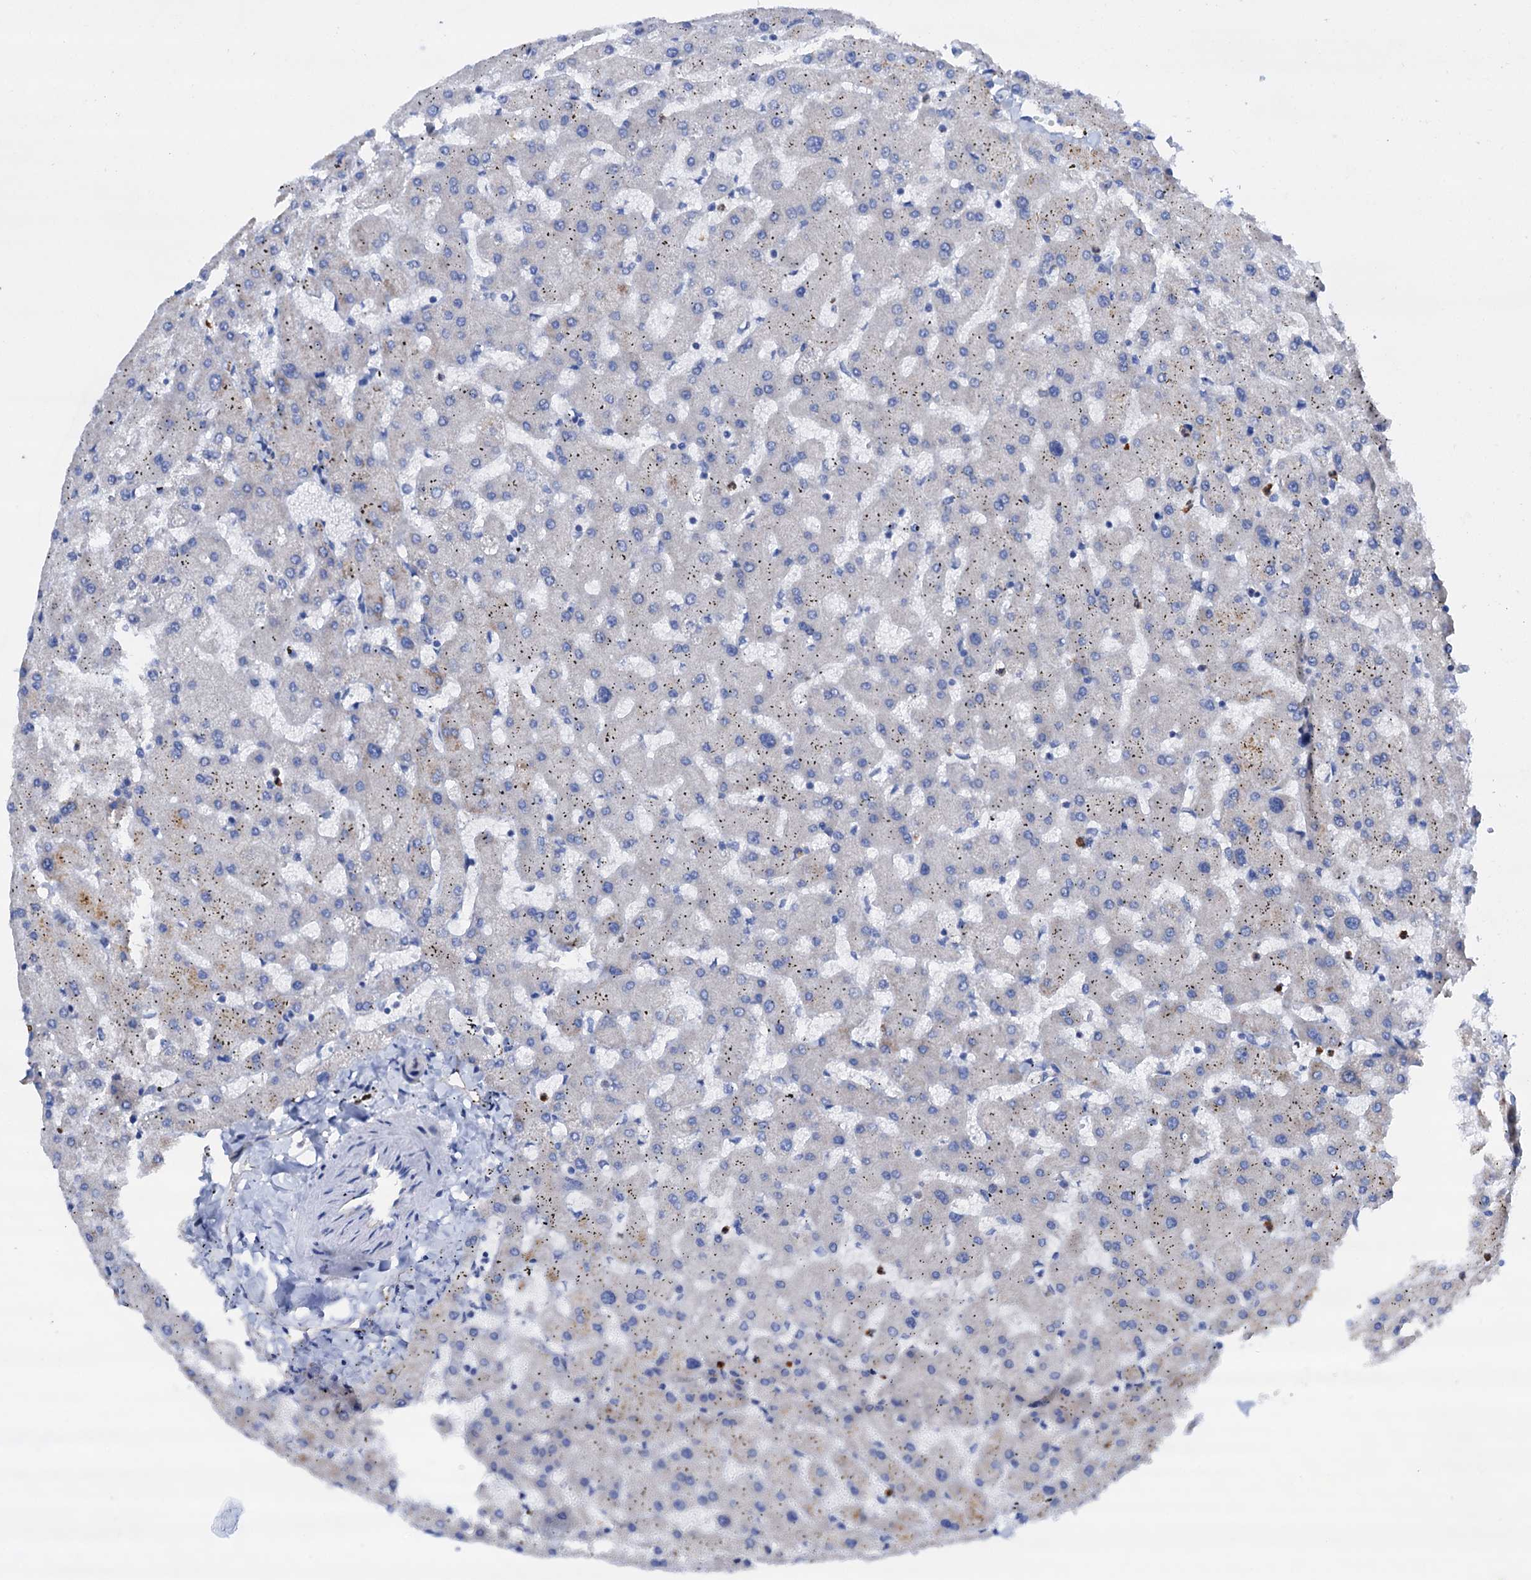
{"staining": {"intensity": "weak", "quantity": "<25%", "location": "cytoplasmic/membranous"}, "tissue": "liver", "cell_type": "Cholangiocytes", "image_type": "normal", "snomed": [{"axis": "morphology", "description": "Normal tissue, NOS"}, {"axis": "topography", "description": "Liver"}], "caption": "This is a histopathology image of IHC staining of normal liver, which shows no staining in cholangiocytes.", "gene": "RASSF9", "patient": {"sex": "female", "age": 63}}